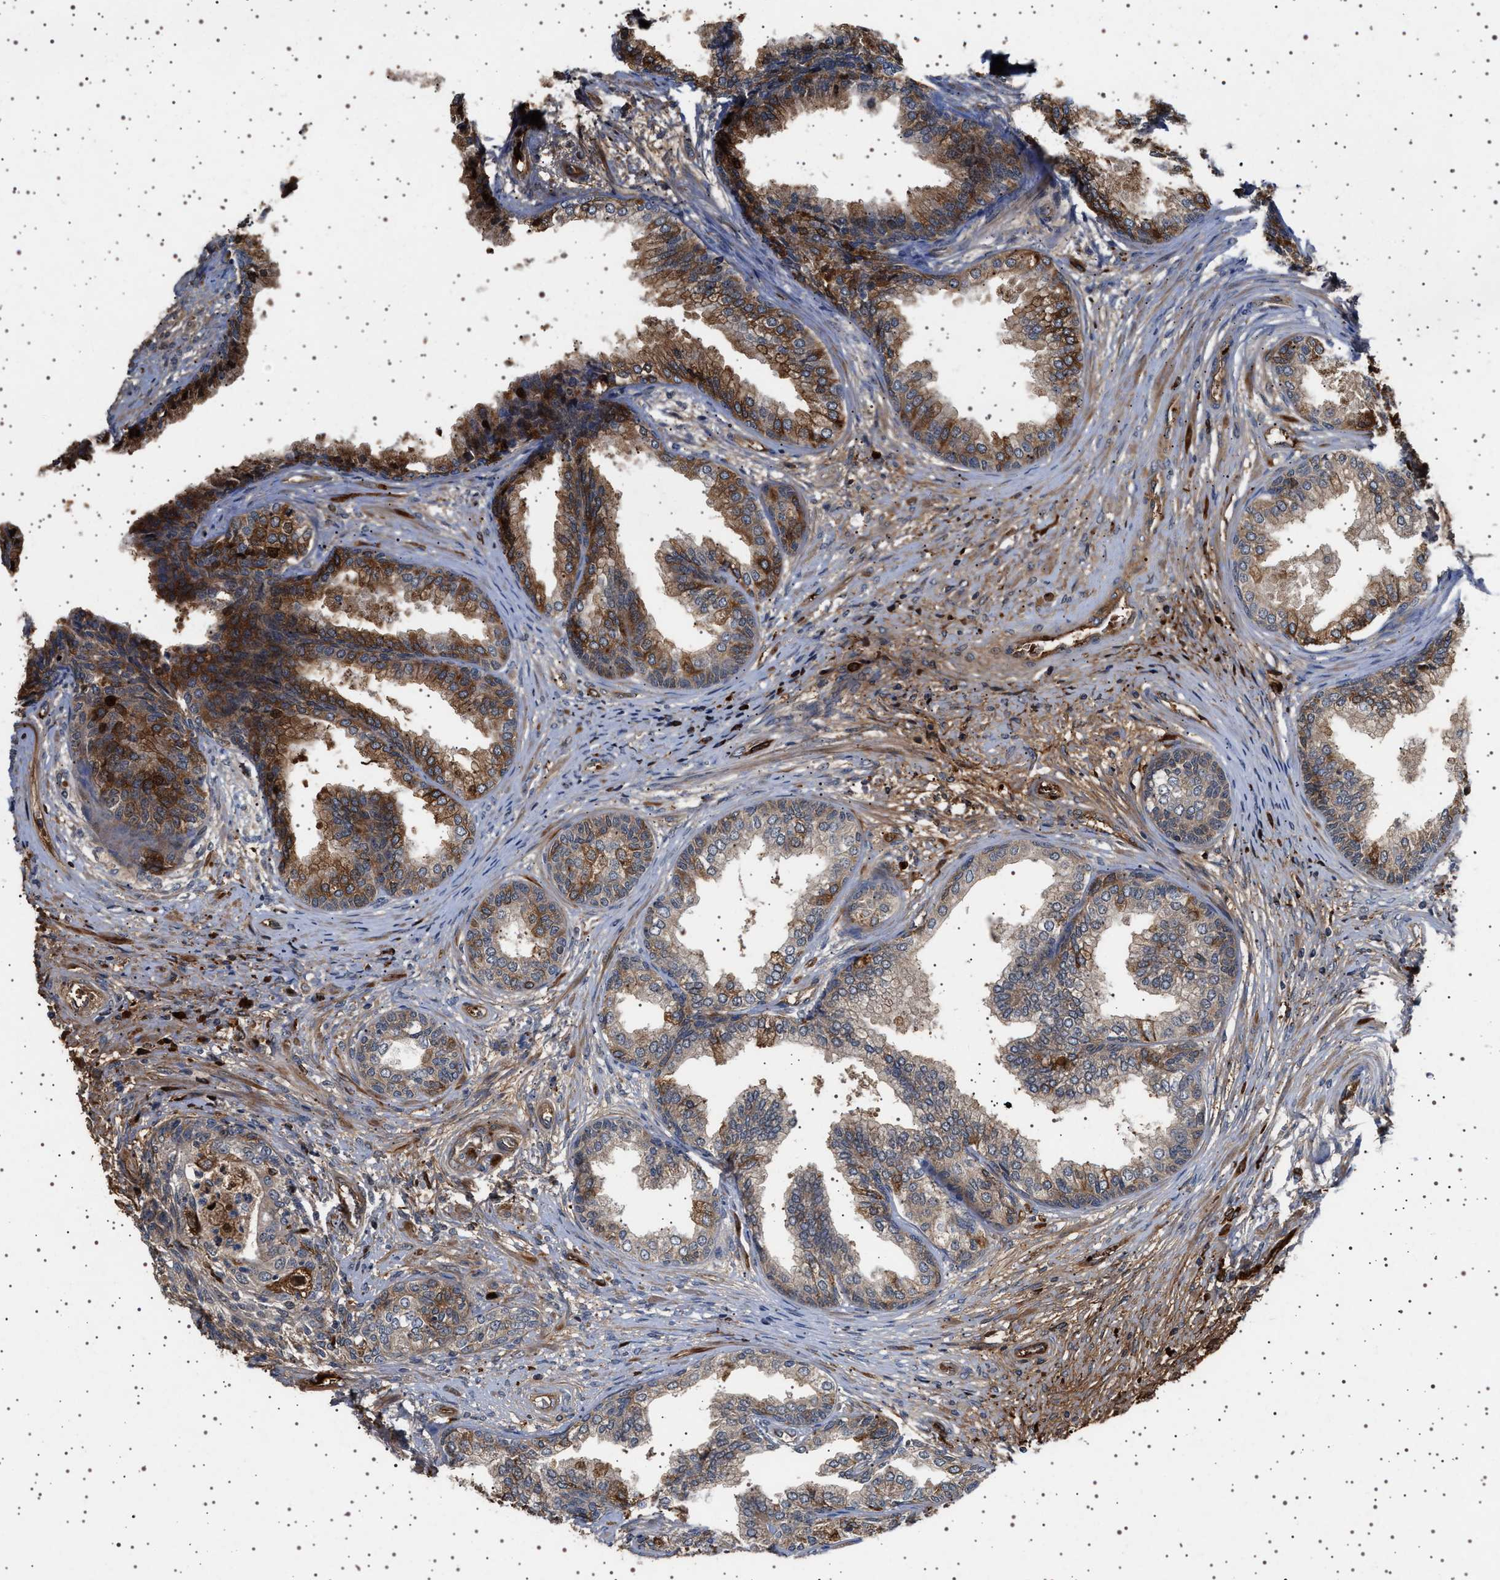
{"staining": {"intensity": "moderate", "quantity": ">75%", "location": "cytoplasmic/membranous"}, "tissue": "prostate", "cell_type": "Glandular cells", "image_type": "normal", "snomed": [{"axis": "morphology", "description": "Normal tissue, NOS"}, {"axis": "topography", "description": "Prostate"}], "caption": "Prostate stained with immunohistochemistry exhibits moderate cytoplasmic/membranous expression in approximately >75% of glandular cells. Nuclei are stained in blue.", "gene": "FICD", "patient": {"sex": "male", "age": 76}}